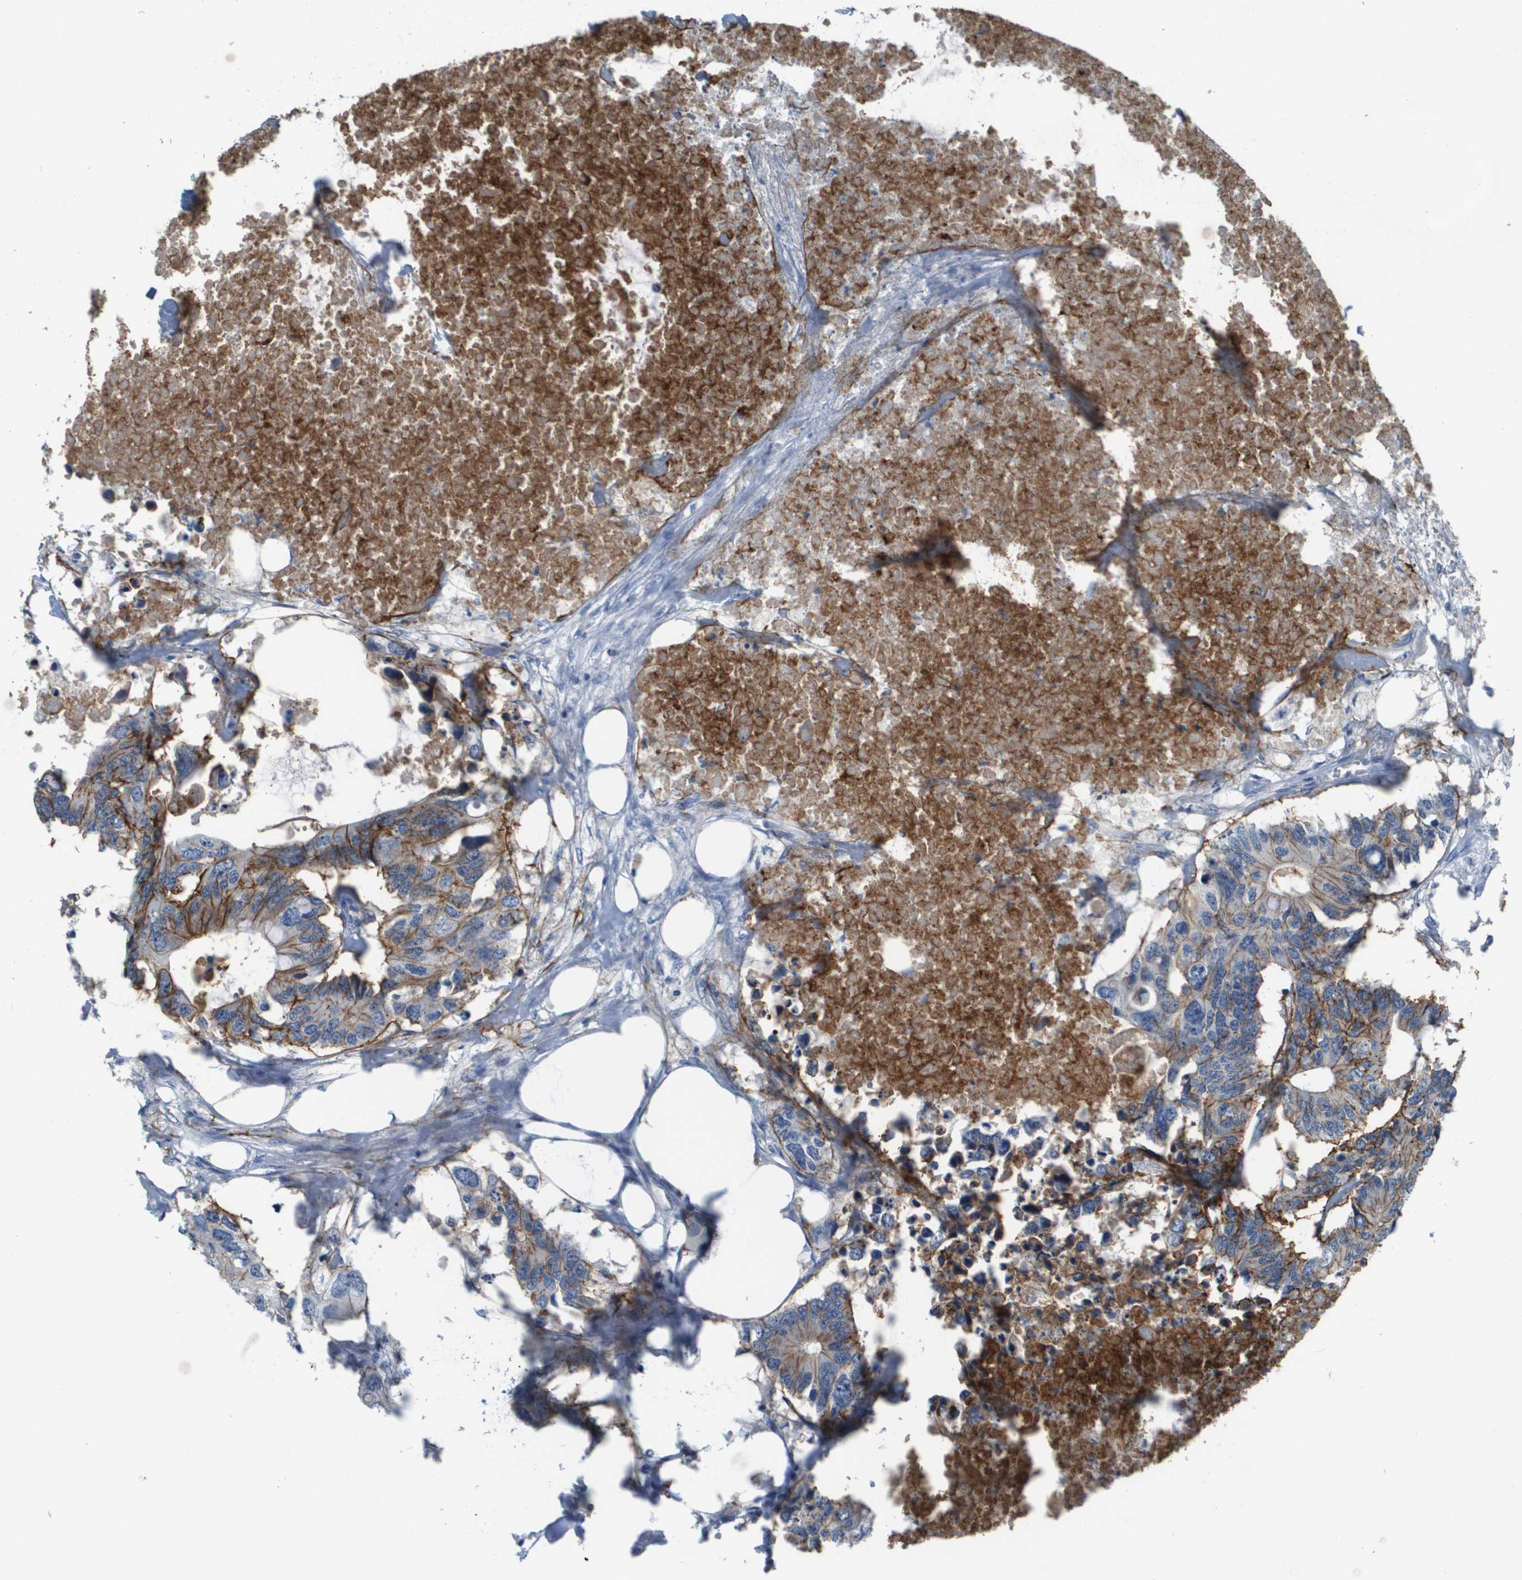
{"staining": {"intensity": "moderate", "quantity": ">75%", "location": "cytoplasmic/membranous"}, "tissue": "colorectal cancer", "cell_type": "Tumor cells", "image_type": "cancer", "snomed": [{"axis": "morphology", "description": "Adenocarcinoma, NOS"}, {"axis": "topography", "description": "Colon"}], "caption": "Tumor cells show medium levels of moderate cytoplasmic/membranous staining in about >75% of cells in human colorectal cancer. (Stains: DAB in brown, nuclei in blue, Microscopy: brightfield microscopy at high magnification).", "gene": "ITGA6", "patient": {"sex": "male", "age": 71}}